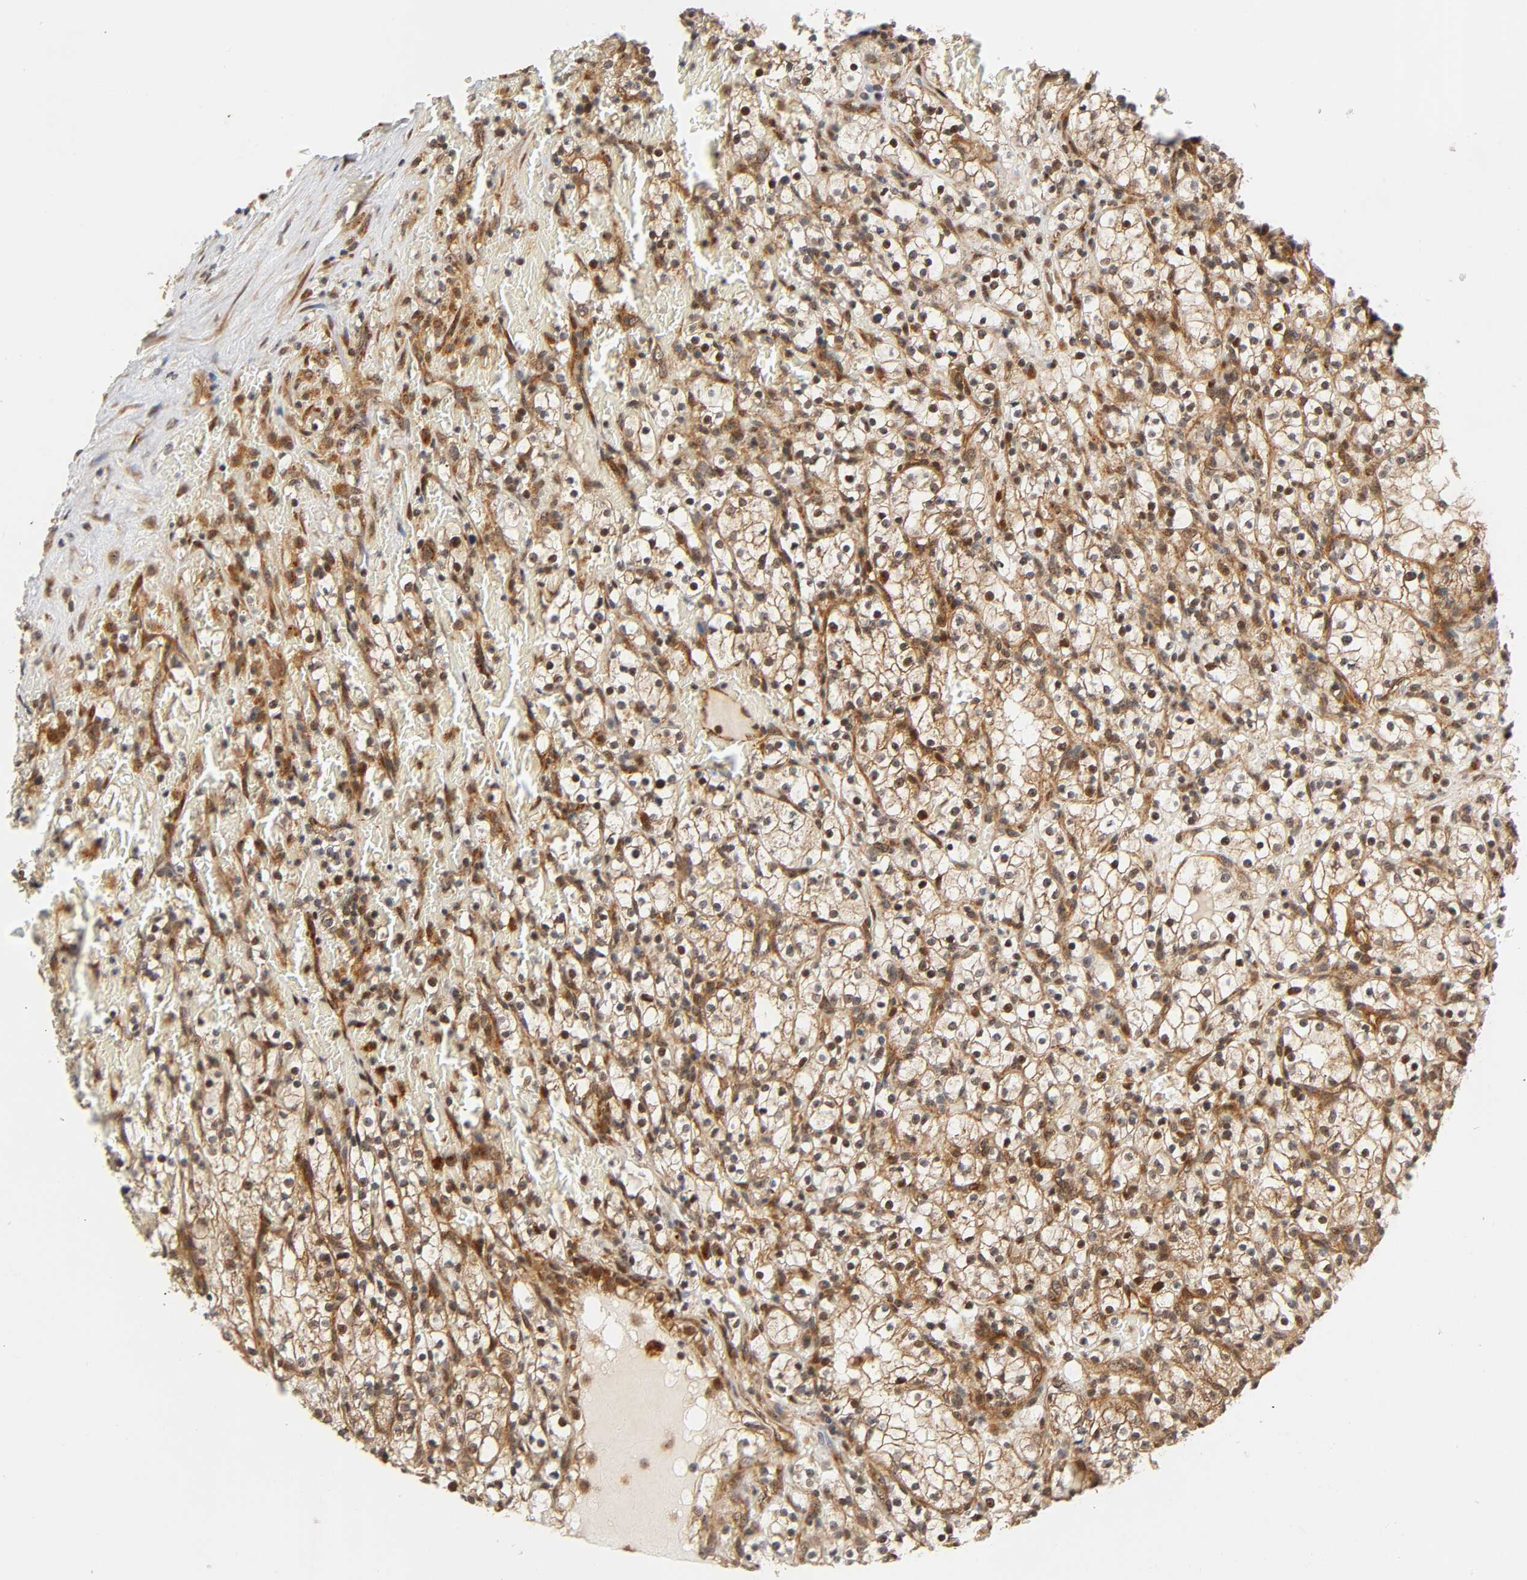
{"staining": {"intensity": "moderate", "quantity": ">75%", "location": "cytoplasmic/membranous,nuclear"}, "tissue": "renal cancer", "cell_type": "Tumor cells", "image_type": "cancer", "snomed": [{"axis": "morphology", "description": "Normal tissue, NOS"}, {"axis": "morphology", "description": "Adenocarcinoma, NOS"}, {"axis": "topography", "description": "Kidney"}], "caption": "Tumor cells reveal medium levels of moderate cytoplasmic/membranous and nuclear positivity in approximately >75% of cells in renal cancer (adenocarcinoma).", "gene": "IQCJ-SCHIP1", "patient": {"sex": "female", "age": 55}}